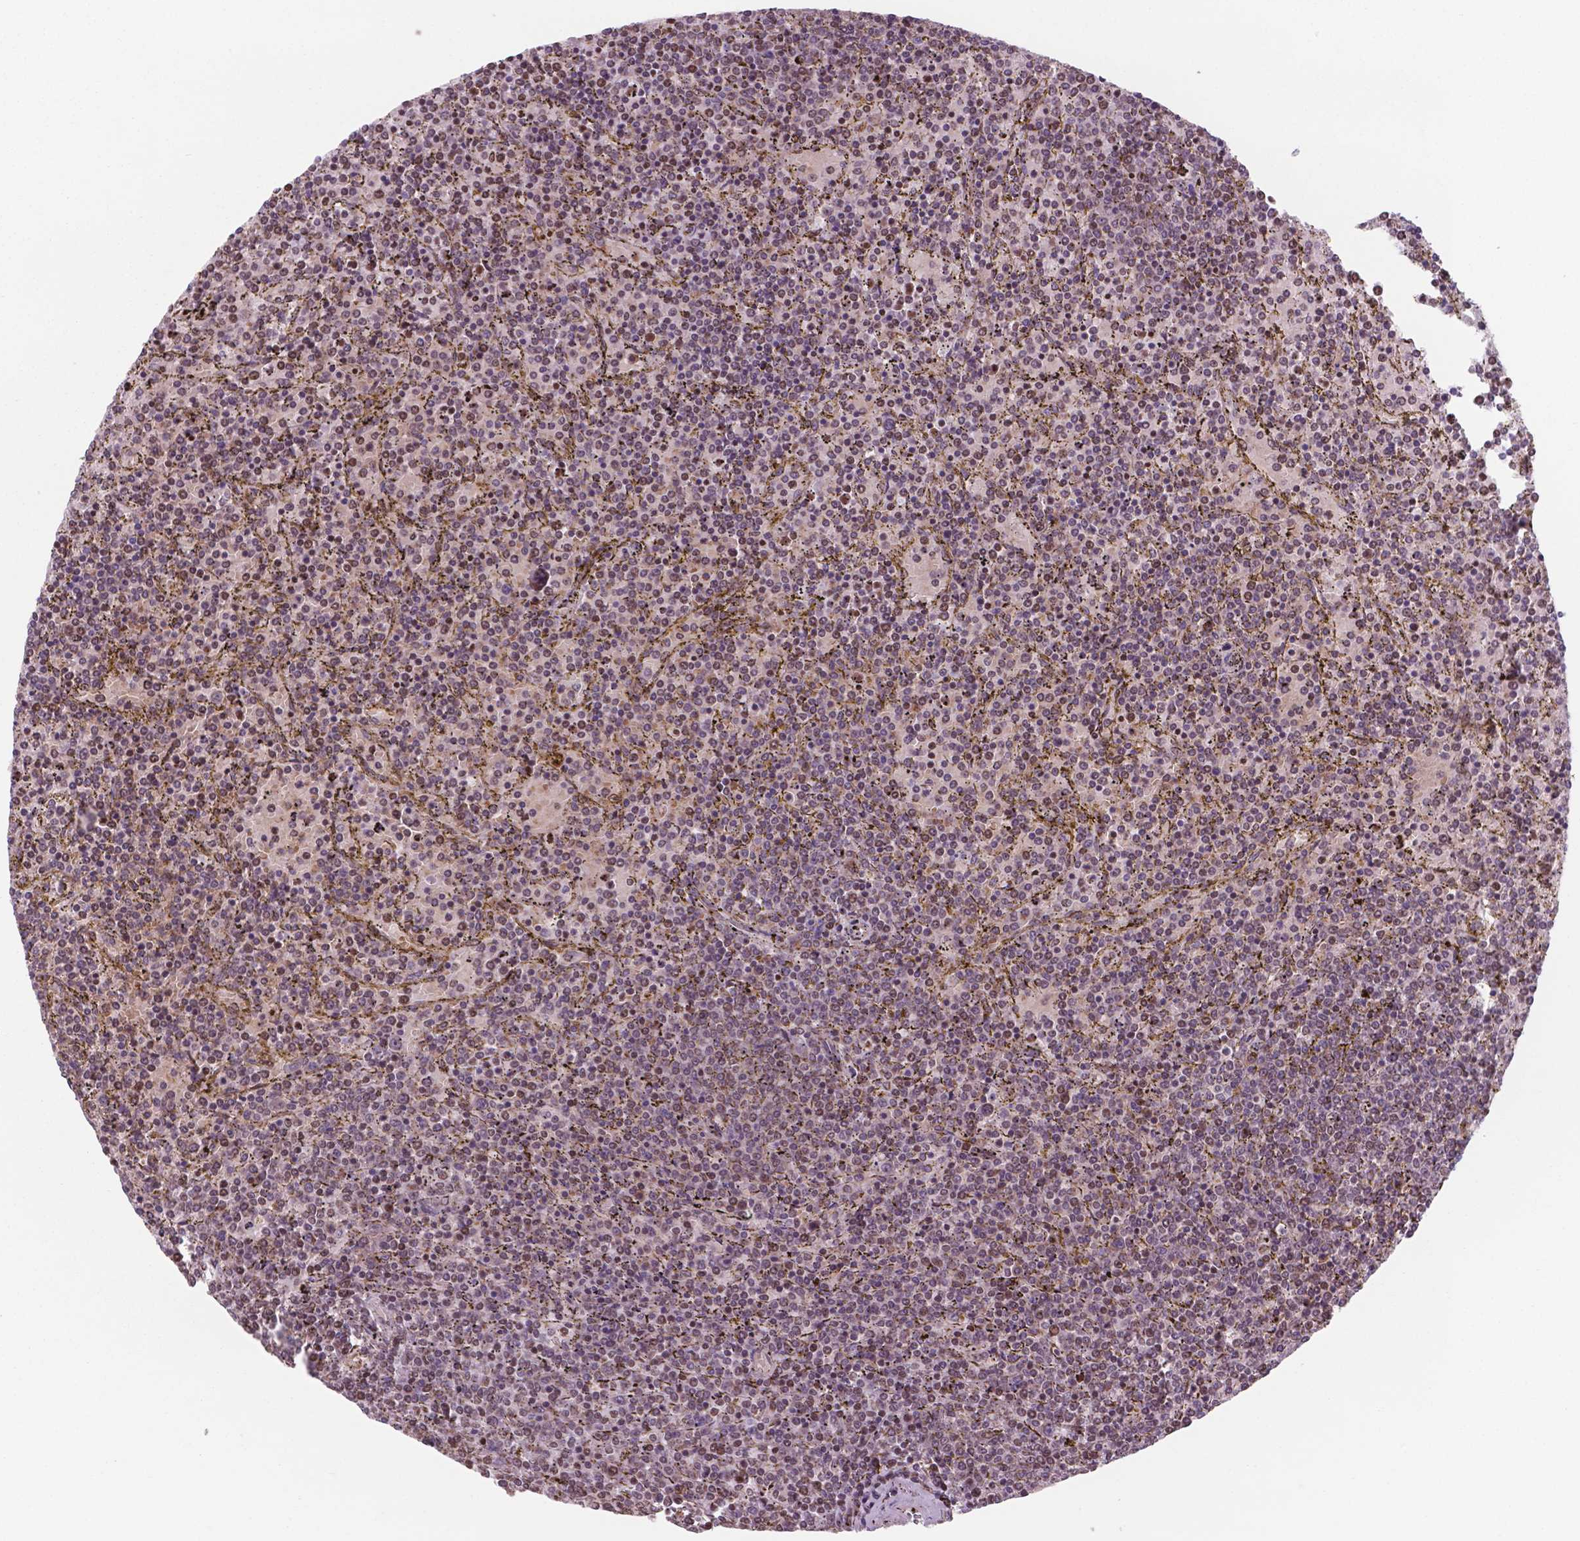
{"staining": {"intensity": "negative", "quantity": "none", "location": "none"}, "tissue": "lymphoma", "cell_type": "Tumor cells", "image_type": "cancer", "snomed": [{"axis": "morphology", "description": "Malignant lymphoma, non-Hodgkin's type, Low grade"}, {"axis": "topography", "description": "Spleen"}], "caption": "IHC of lymphoma exhibits no expression in tumor cells.", "gene": "NDUFA10", "patient": {"sex": "female", "age": 77}}